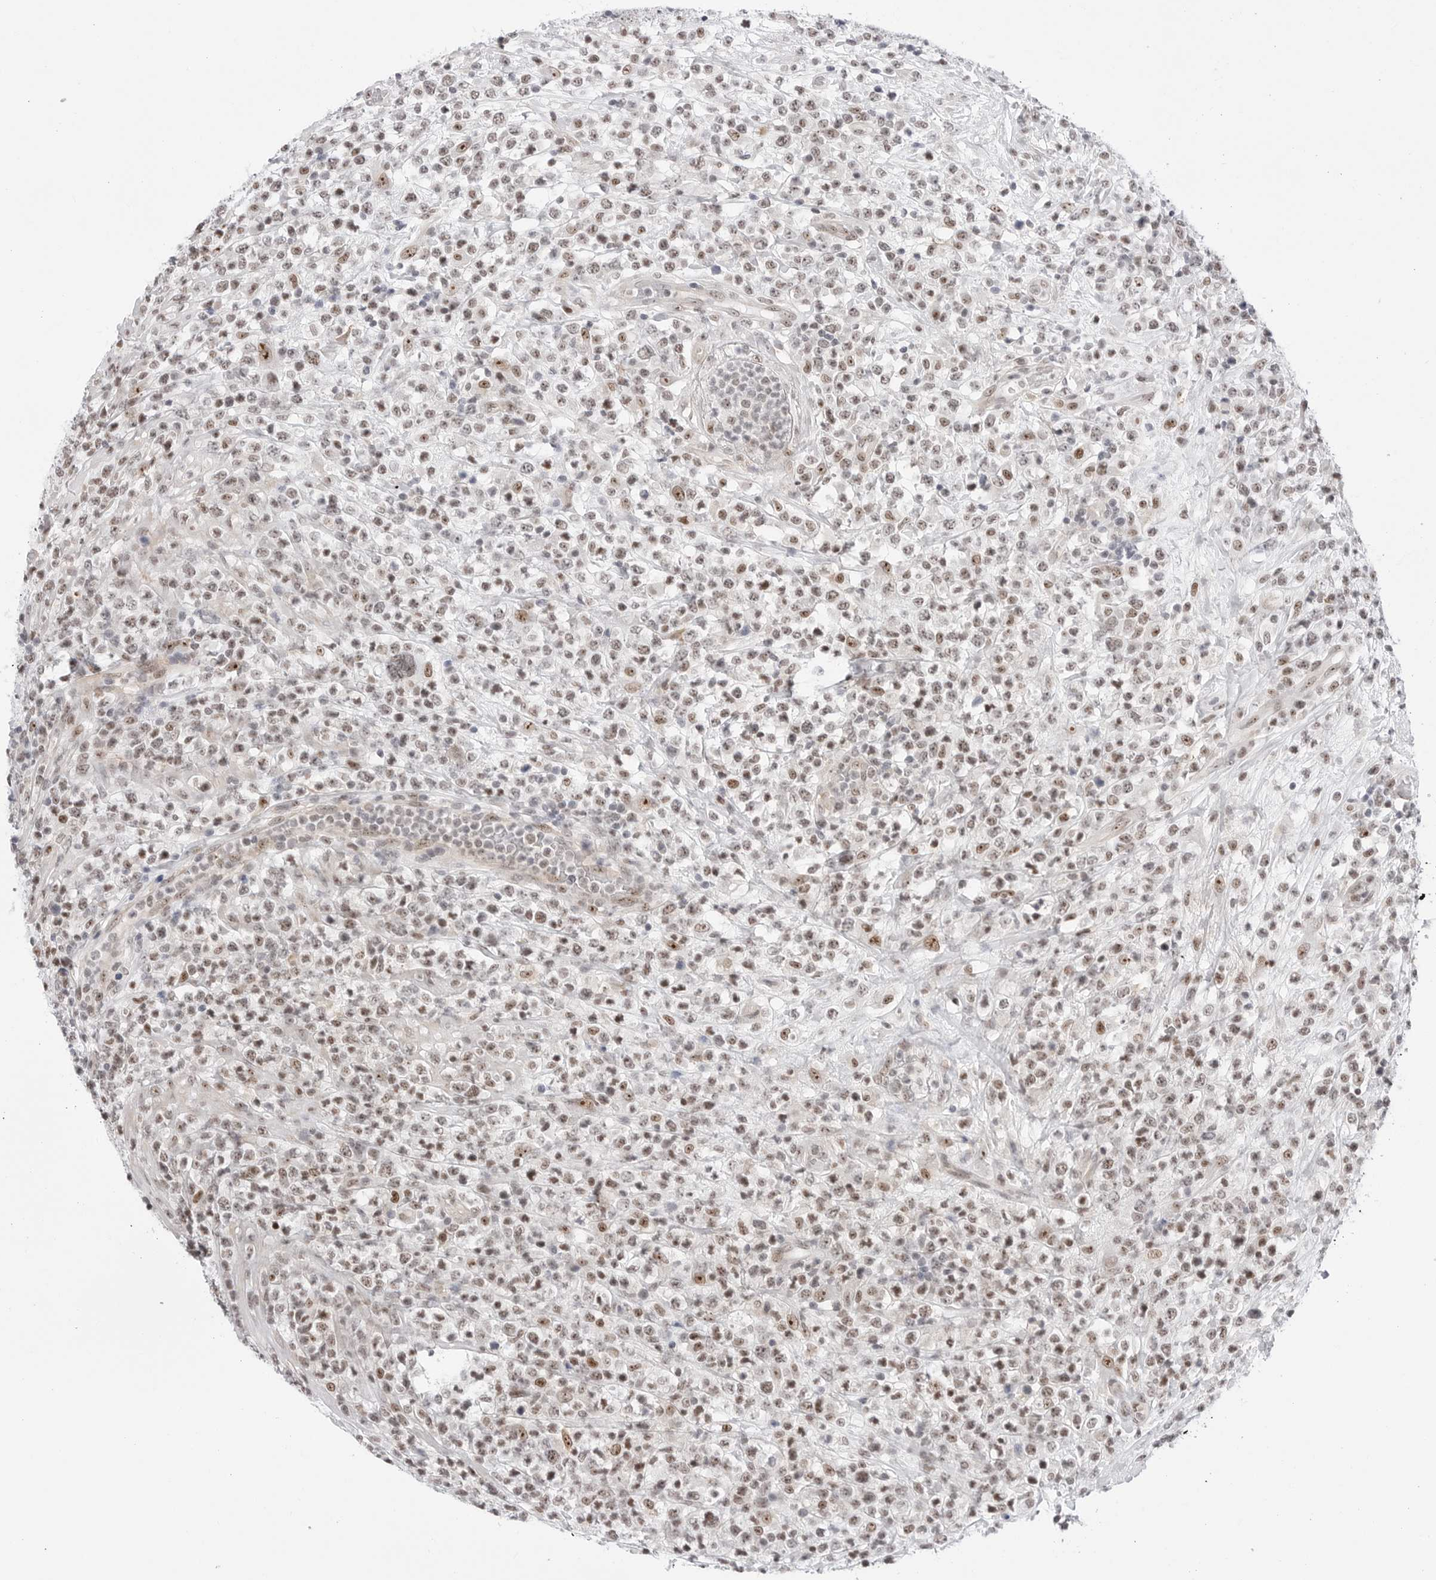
{"staining": {"intensity": "moderate", "quantity": ">75%", "location": "nuclear"}, "tissue": "lymphoma", "cell_type": "Tumor cells", "image_type": "cancer", "snomed": [{"axis": "morphology", "description": "Malignant lymphoma, non-Hodgkin's type, High grade"}, {"axis": "topography", "description": "Colon"}], "caption": "Moderate nuclear positivity is present in about >75% of tumor cells in high-grade malignant lymphoma, non-Hodgkin's type.", "gene": "C1orf162", "patient": {"sex": "female", "age": 53}}